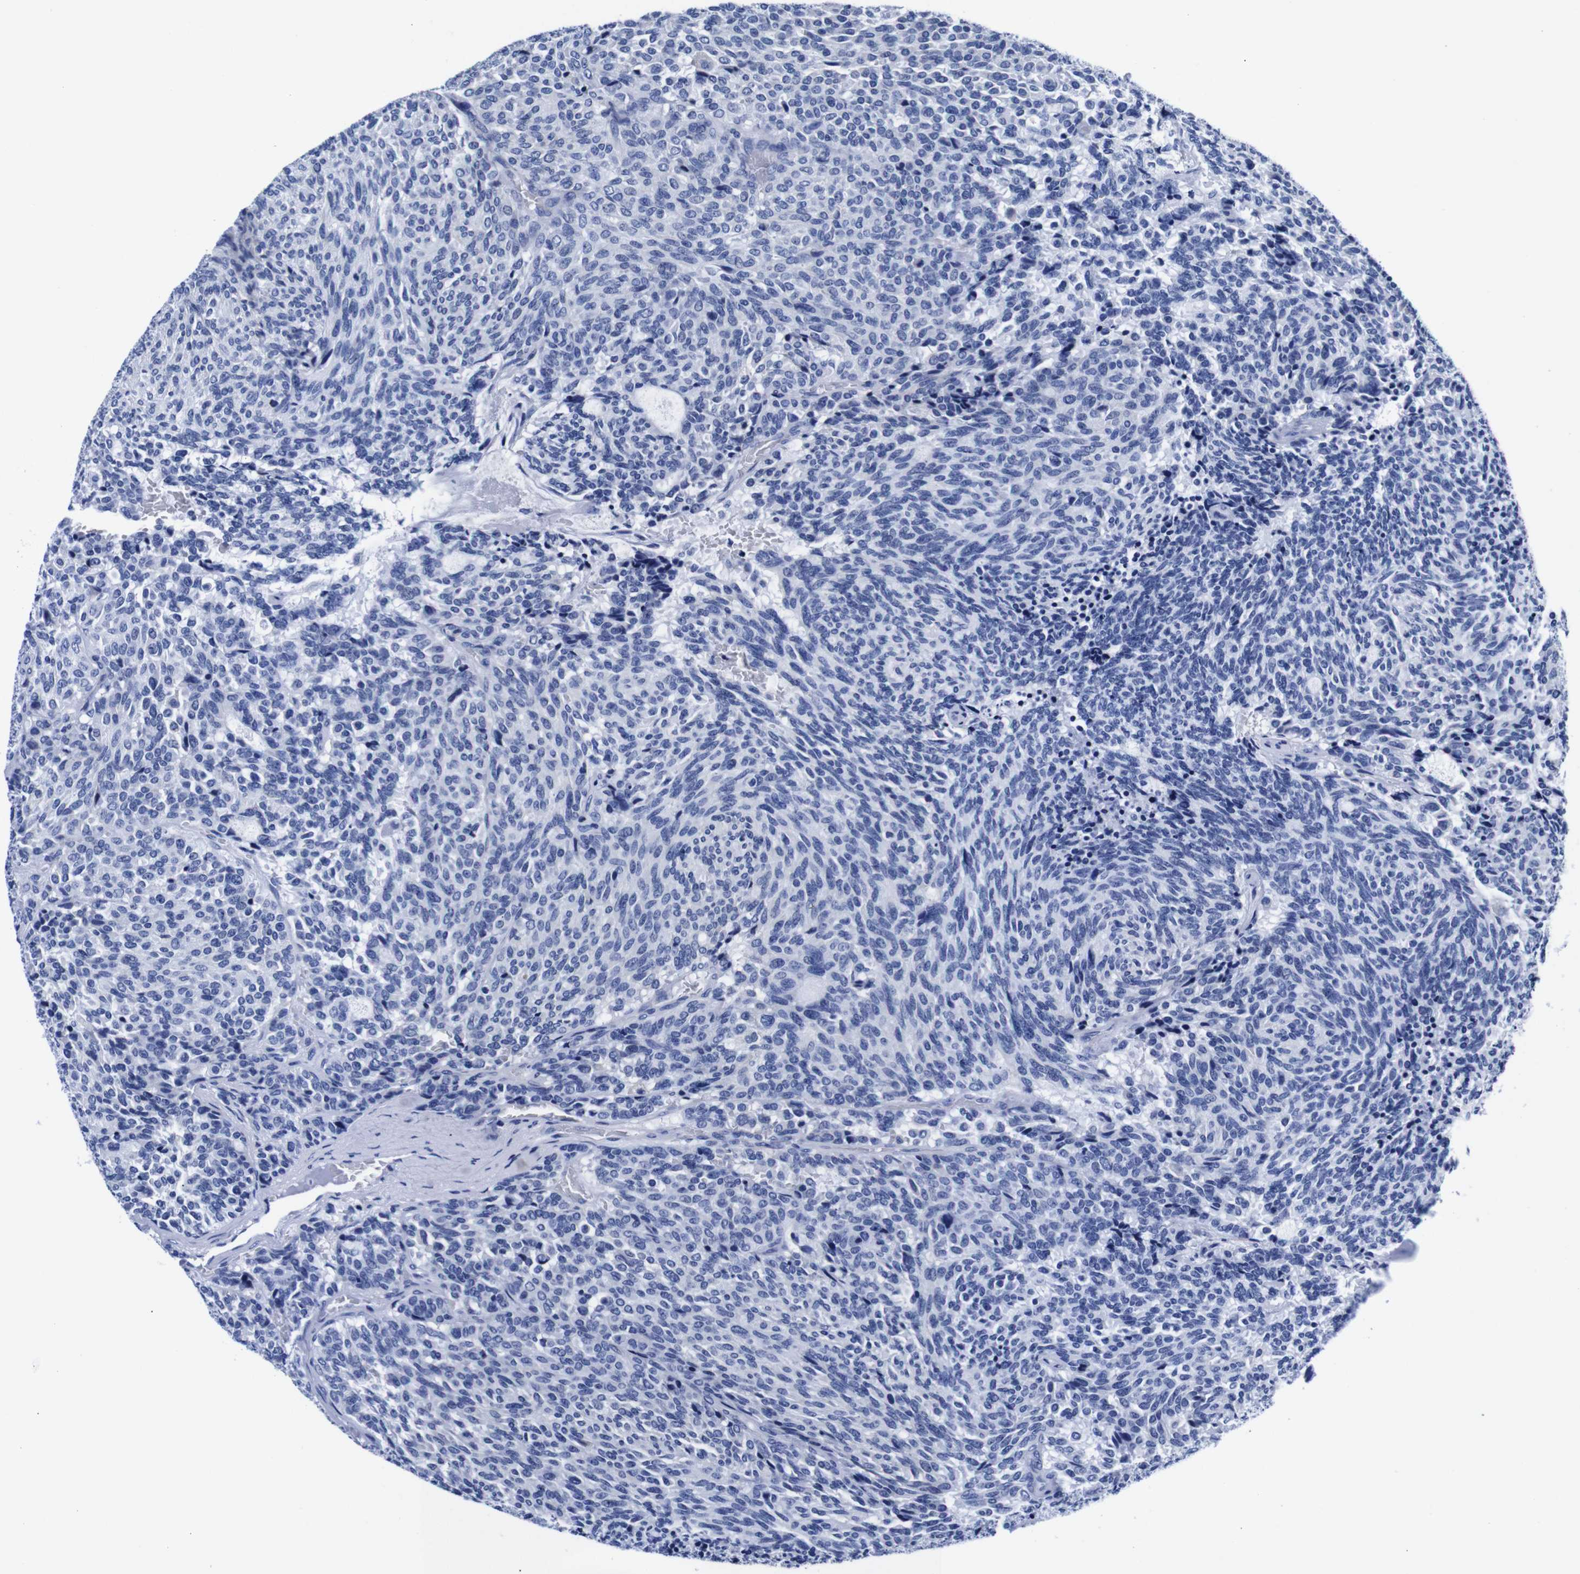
{"staining": {"intensity": "negative", "quantity": "none", "location": "none"}, "tissue": "carcinoid", "cell_type": "Tumor cells", "image_type": "cancer", "snomed": [{"axis": "morphology", "description": "Carcinoid, malignant, NOS"}, {"axis": "topography", "description": "Pancreas"}], "caption": "Immunohistochemical staining of human malignant carcinoid demonstrates no significant staining in tumor cells.", "gene": "CLEC4G", "patient": {"sex": "female", "age": 54}}